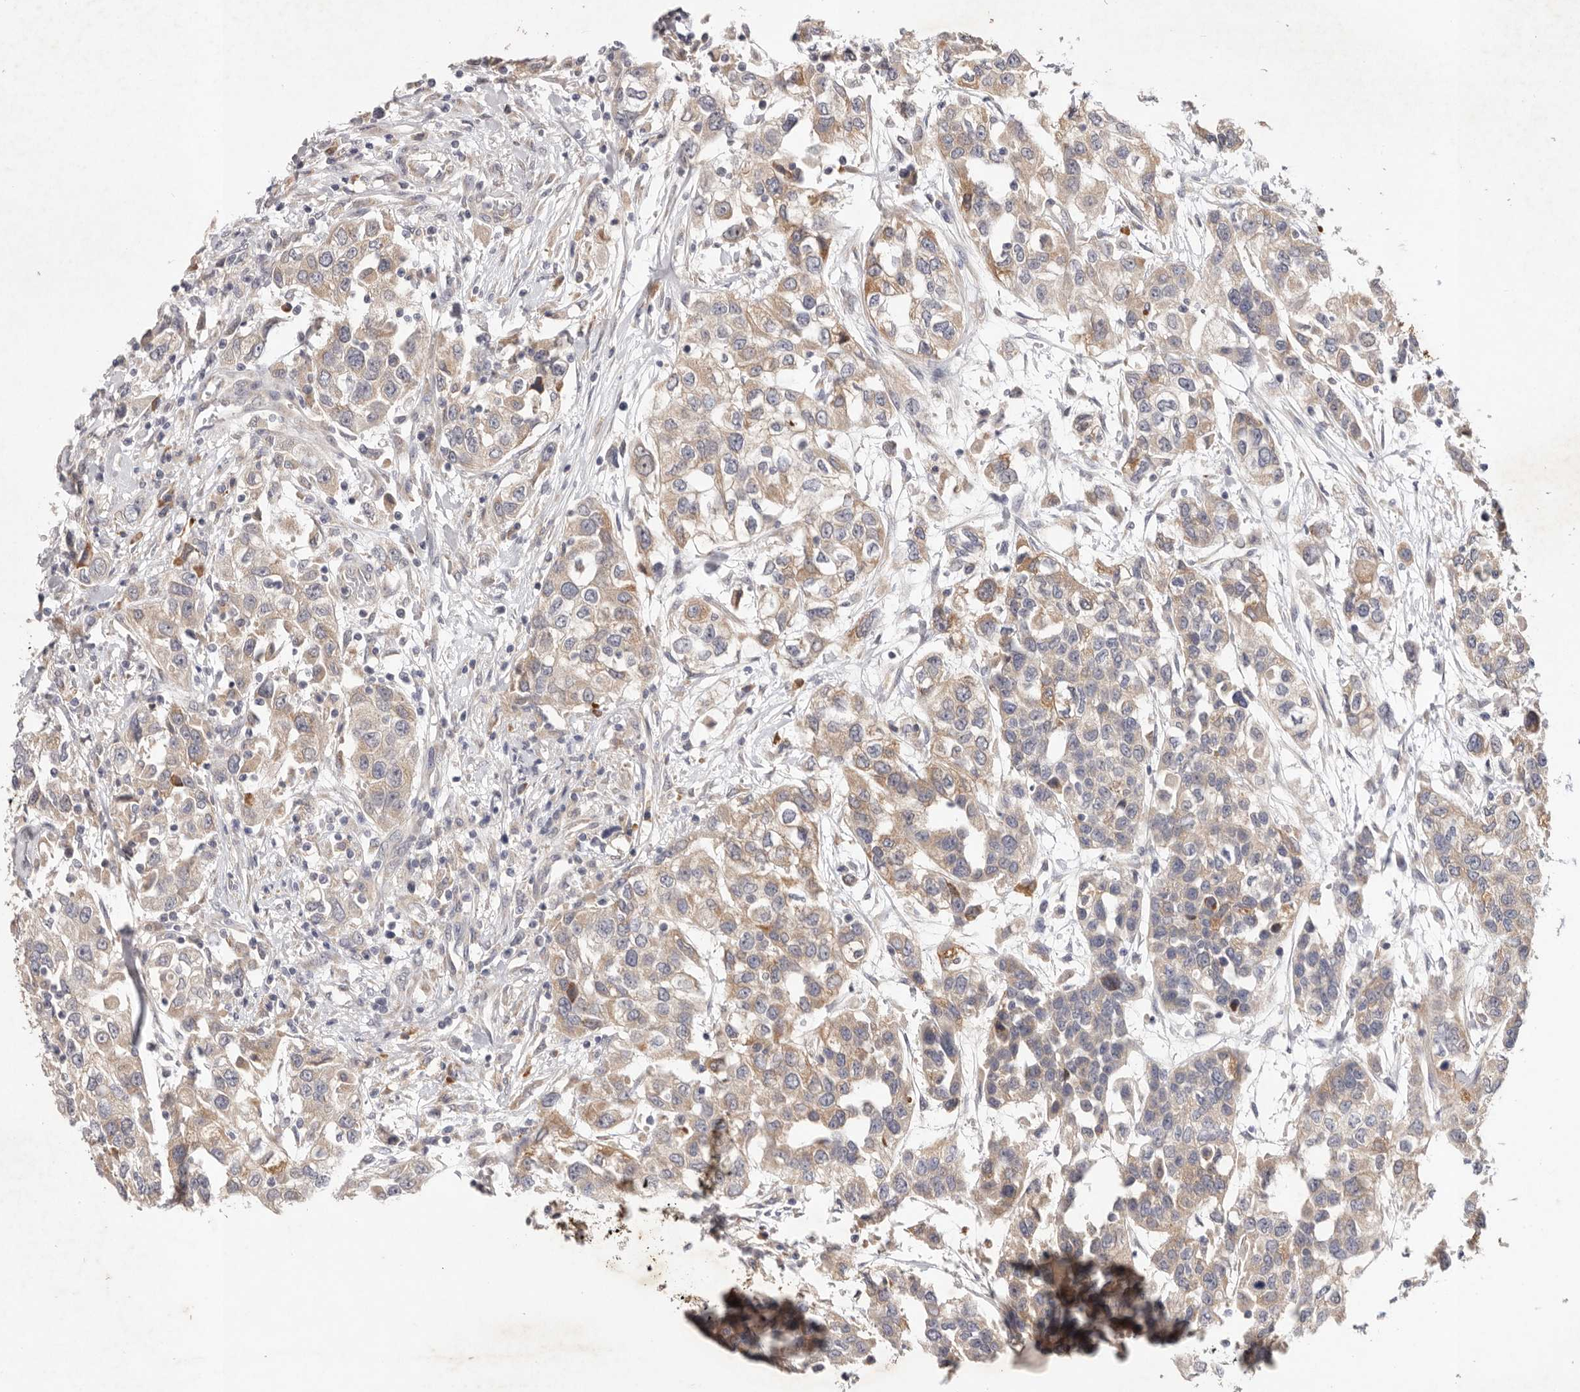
{"staining": {"intensity": "weak", "quantity": "25%-75%", "location": "cytoplasmic/membranous"}, "tissue": "urothelial cancer", "cell_type": "Tumor cells", "image_type": "cancer", "snomed": [{"axis": "morphology", "description": "Urothelial carcinoma, High grade"}, {"axis": "topography", "description": "Urinary bladder"}], "caption": "Immunohistochemical staining of human urothelial cancer reveals low levels of weak cytoplasmic/membranous expression in approximately 25%-75% of tumor cells.", "gene": "WDR77", "patient": {"sex": "female", "age": 80}}